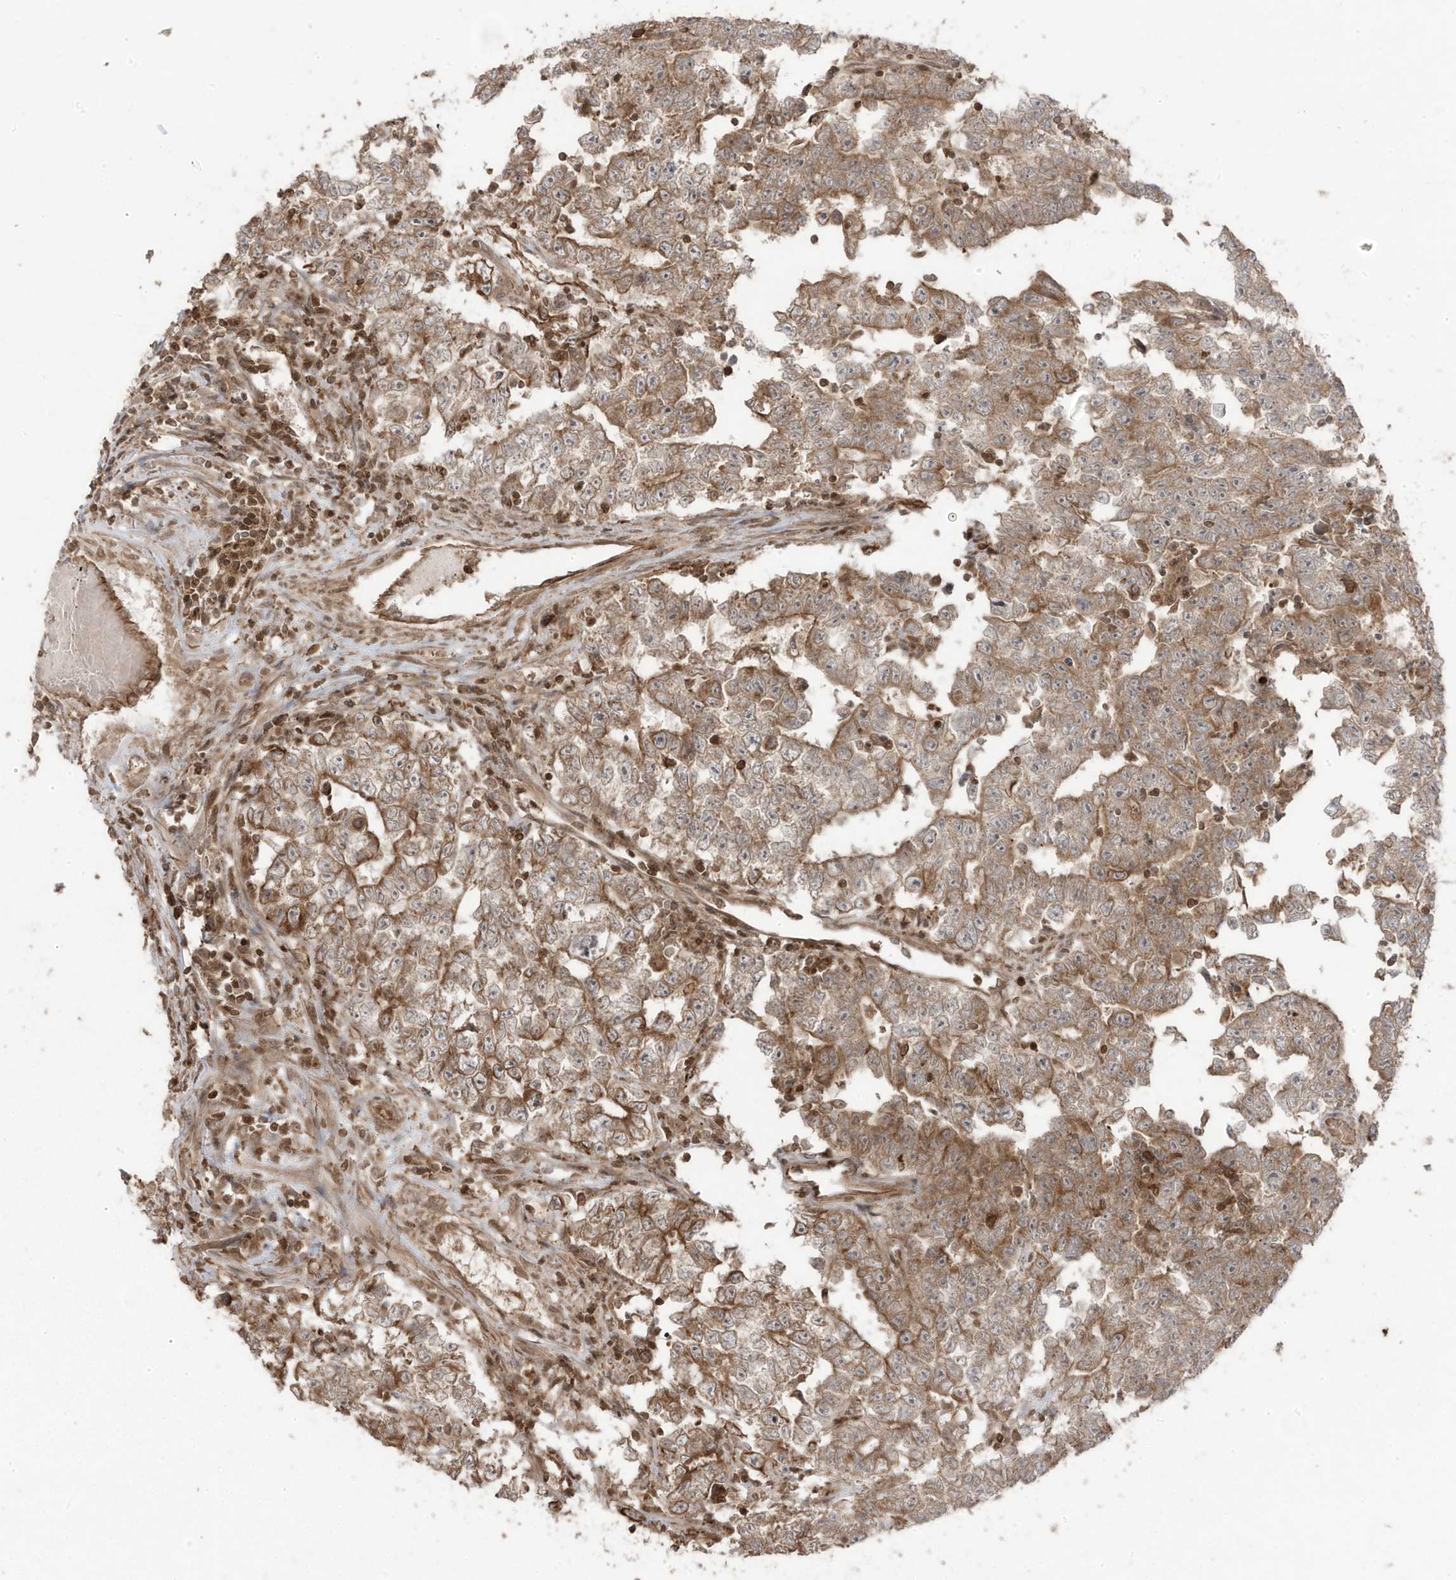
{"staining": {"intensity": "moderate", "quantity": ">75%", "location": "cytoplasmic/membranous"}, "tissue": "testis cancer", "cell_type": "Tumor cells", "image_type": "cancer", "snomed": [{"axis": "morphology", "description": "Carcinoma, Embryonal, NOS"}, {"axis": "topography", "description": "Testis"}], "caption": "Moderate cytoplasmic/membranous protein expression is identified in about >75% of tumor cells in testis cancer (embryonal carcinoma).", "gene": "ASAP1", "patient": {"sex": "male", "age": 25}}